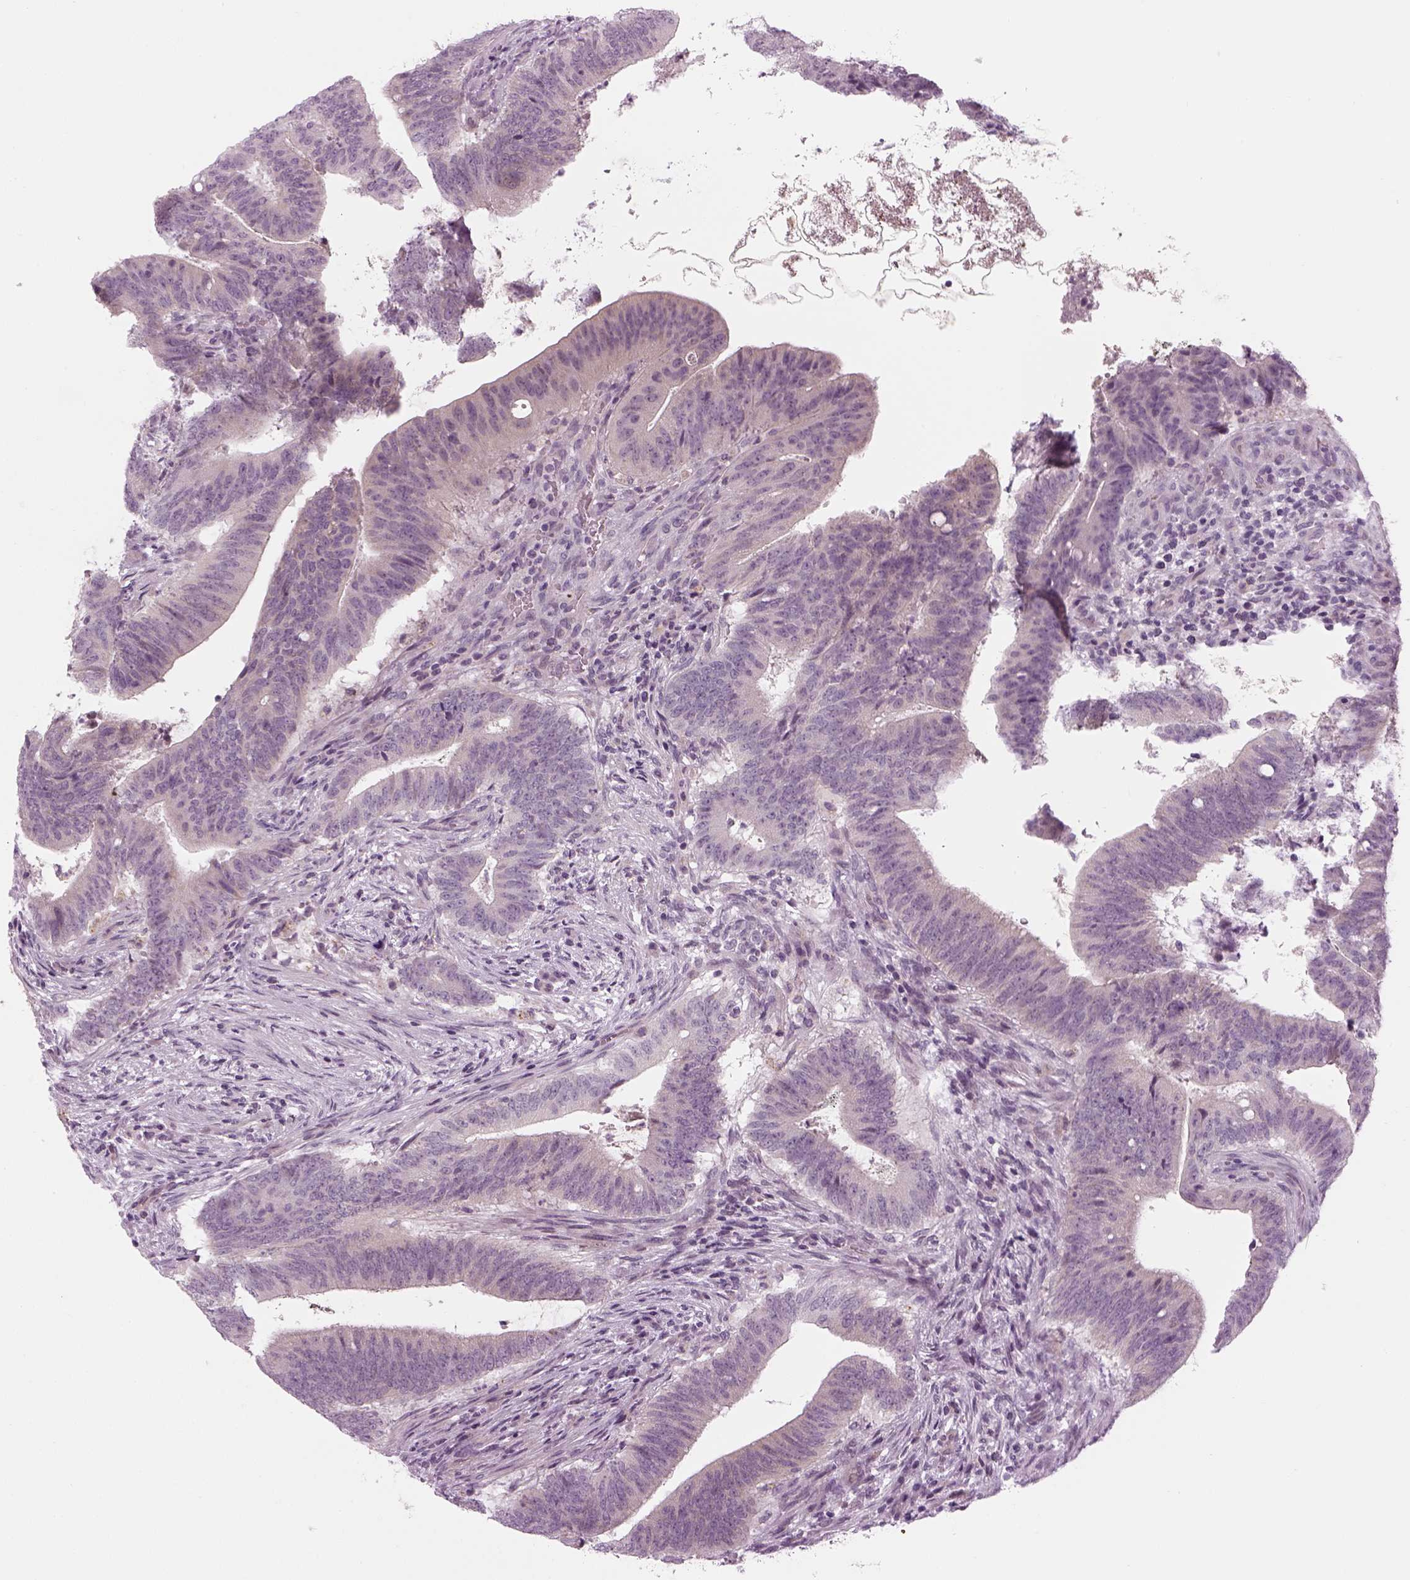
{"staining": {"intensity": "negative", "quantity": "none", "location": "none"}, "tissue": "colorectal cancer", "cell_type": "Tumor cells", "image_type": "cancer", "snomed": [{"axis": "morphology", "description": "Adenocarcinoma, NOS"}, {"axis": "topography", "description": "Colon"}], "caption": "Colorectal adenocarcinoma stained for a protein using IHC displays no positivity tumor cells.", "gene": "LRRIQ3", "patient": {"sex": "female", "age": 43}}